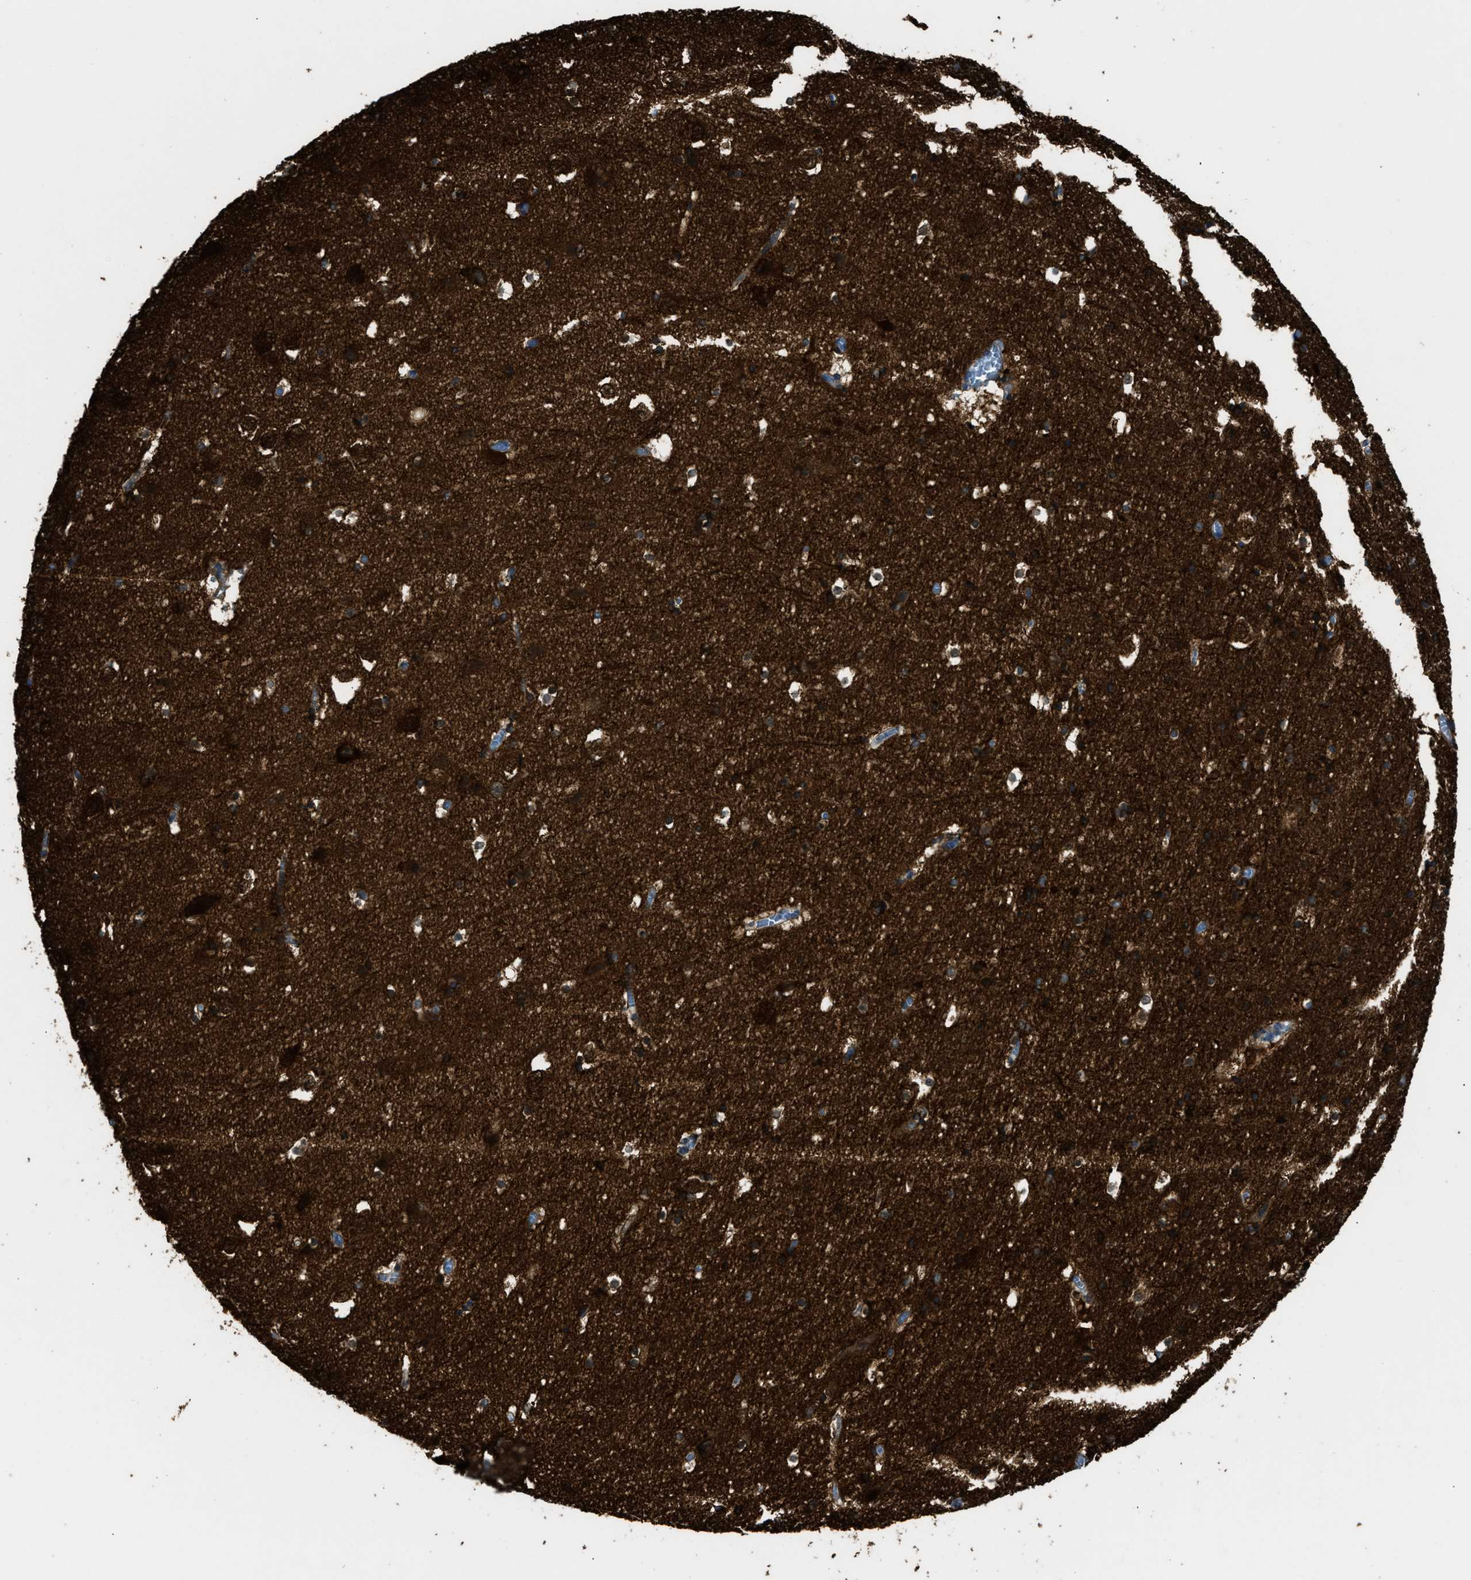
{"staining": {"intensity": "strong", "quantity": ">75%", "location": "cytoplasmic/membranous"}, "tissue": "hippocampus", "cell_type": "Glial cells", "image_type": "normal", "snomed": [{"axis": "morphology", "description": "Normal tissue, NOS"}, {"axis": "topography", "description": "Hippocampus"}], "caption": "Protein expression analysis of unremarkable human hippocampus reveals strong cytoplasmic/membranous staining in approximately >75% of glial cells. The protein is stained brown, and the nuclei are stained in blue (DAB IHC with brightfield microscopy, high magnification).", "gene": "ZSWIM5", "patient": {"sex": "male", "age": 45}}